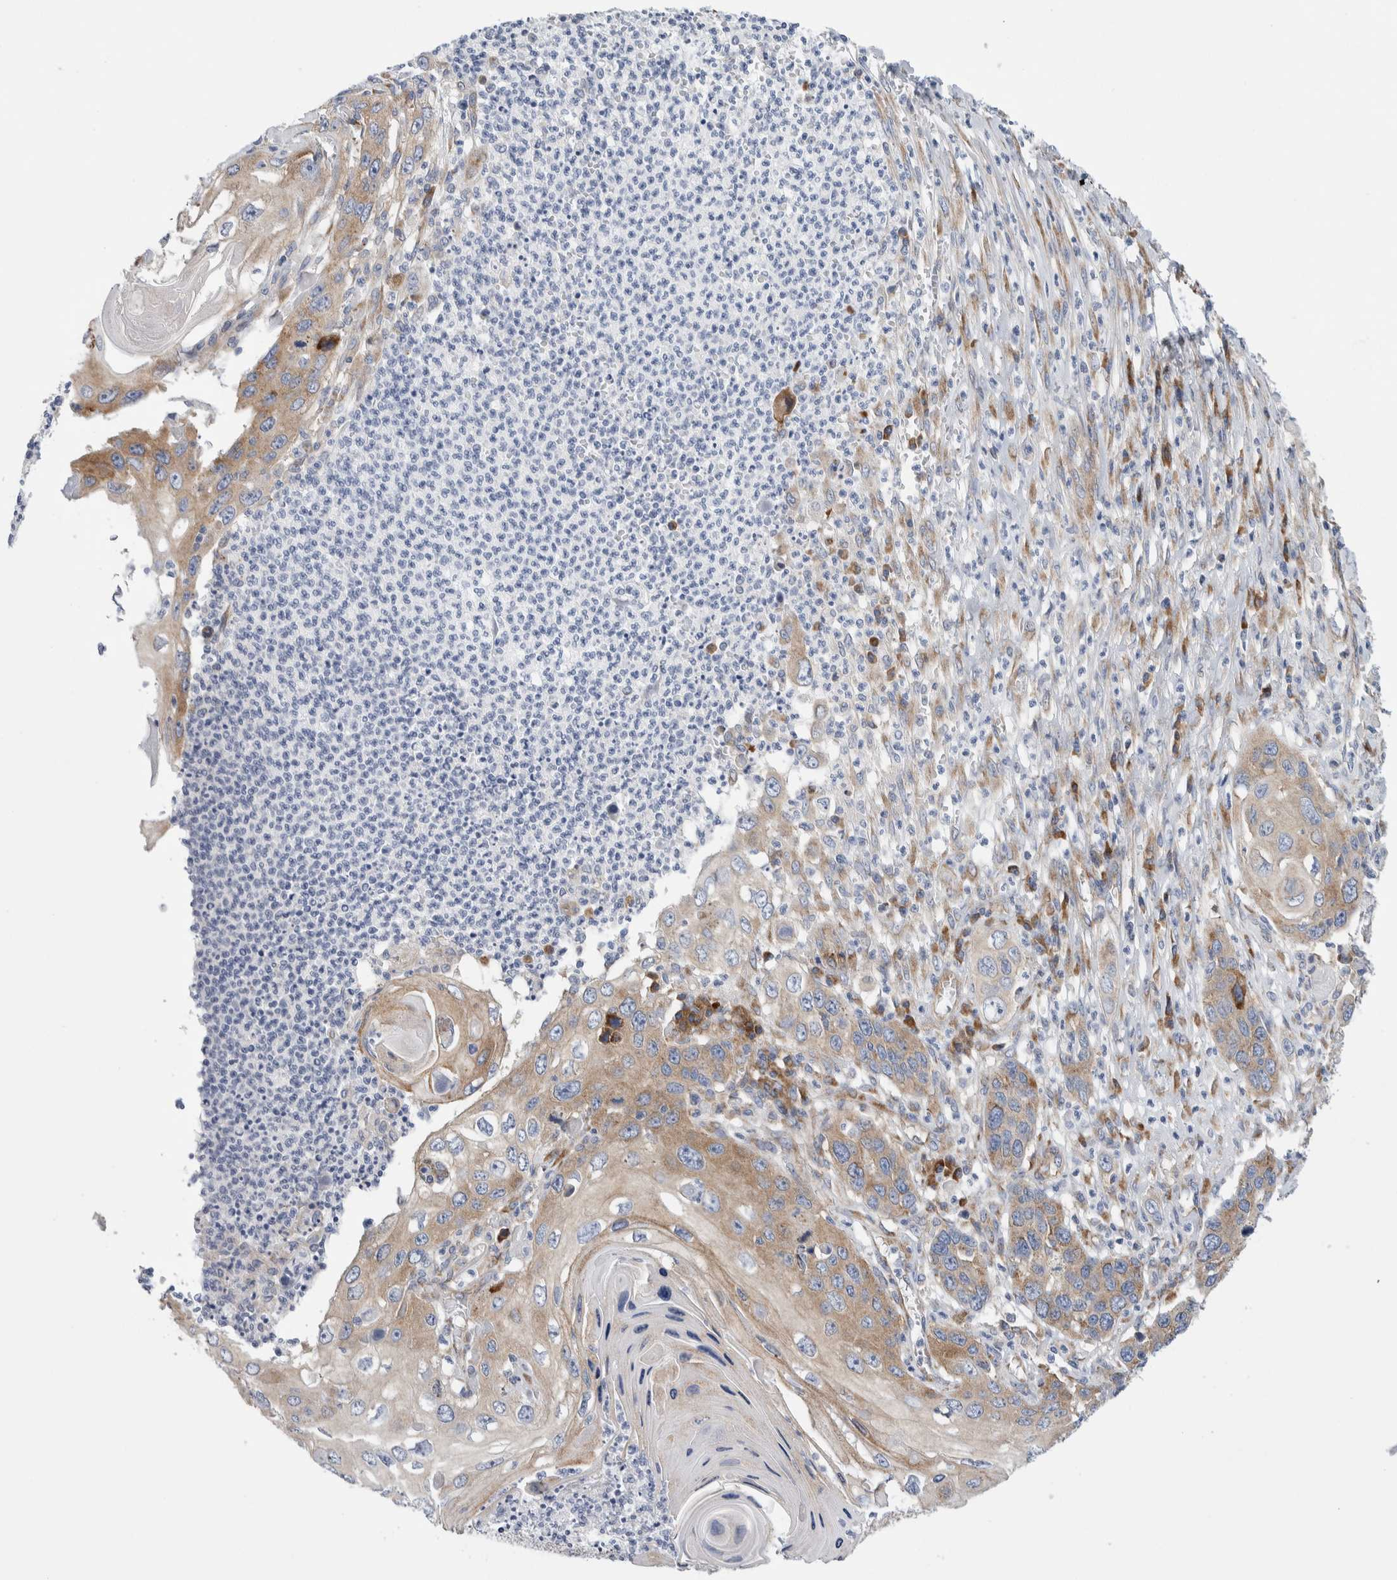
{"staining": {"intensity": "moderate", "quantity": ">75%", "location": "cytoplasmic/membranous"}, "tissue": "skin cancer", "cell_type": "Tumor cells", "image_type": "cancer", "snomed": [{"axis": "morphology", "description": "Squamous cell carcinoma, NOS"}, {"axis": "topography", "description": "Skin"}], "caption": "Human skin cancer stained with a protein marker demonstrates moderate staining in tumor cells.", "gene": "RACK1", "patient": {"sex": "male", "age": 55}}